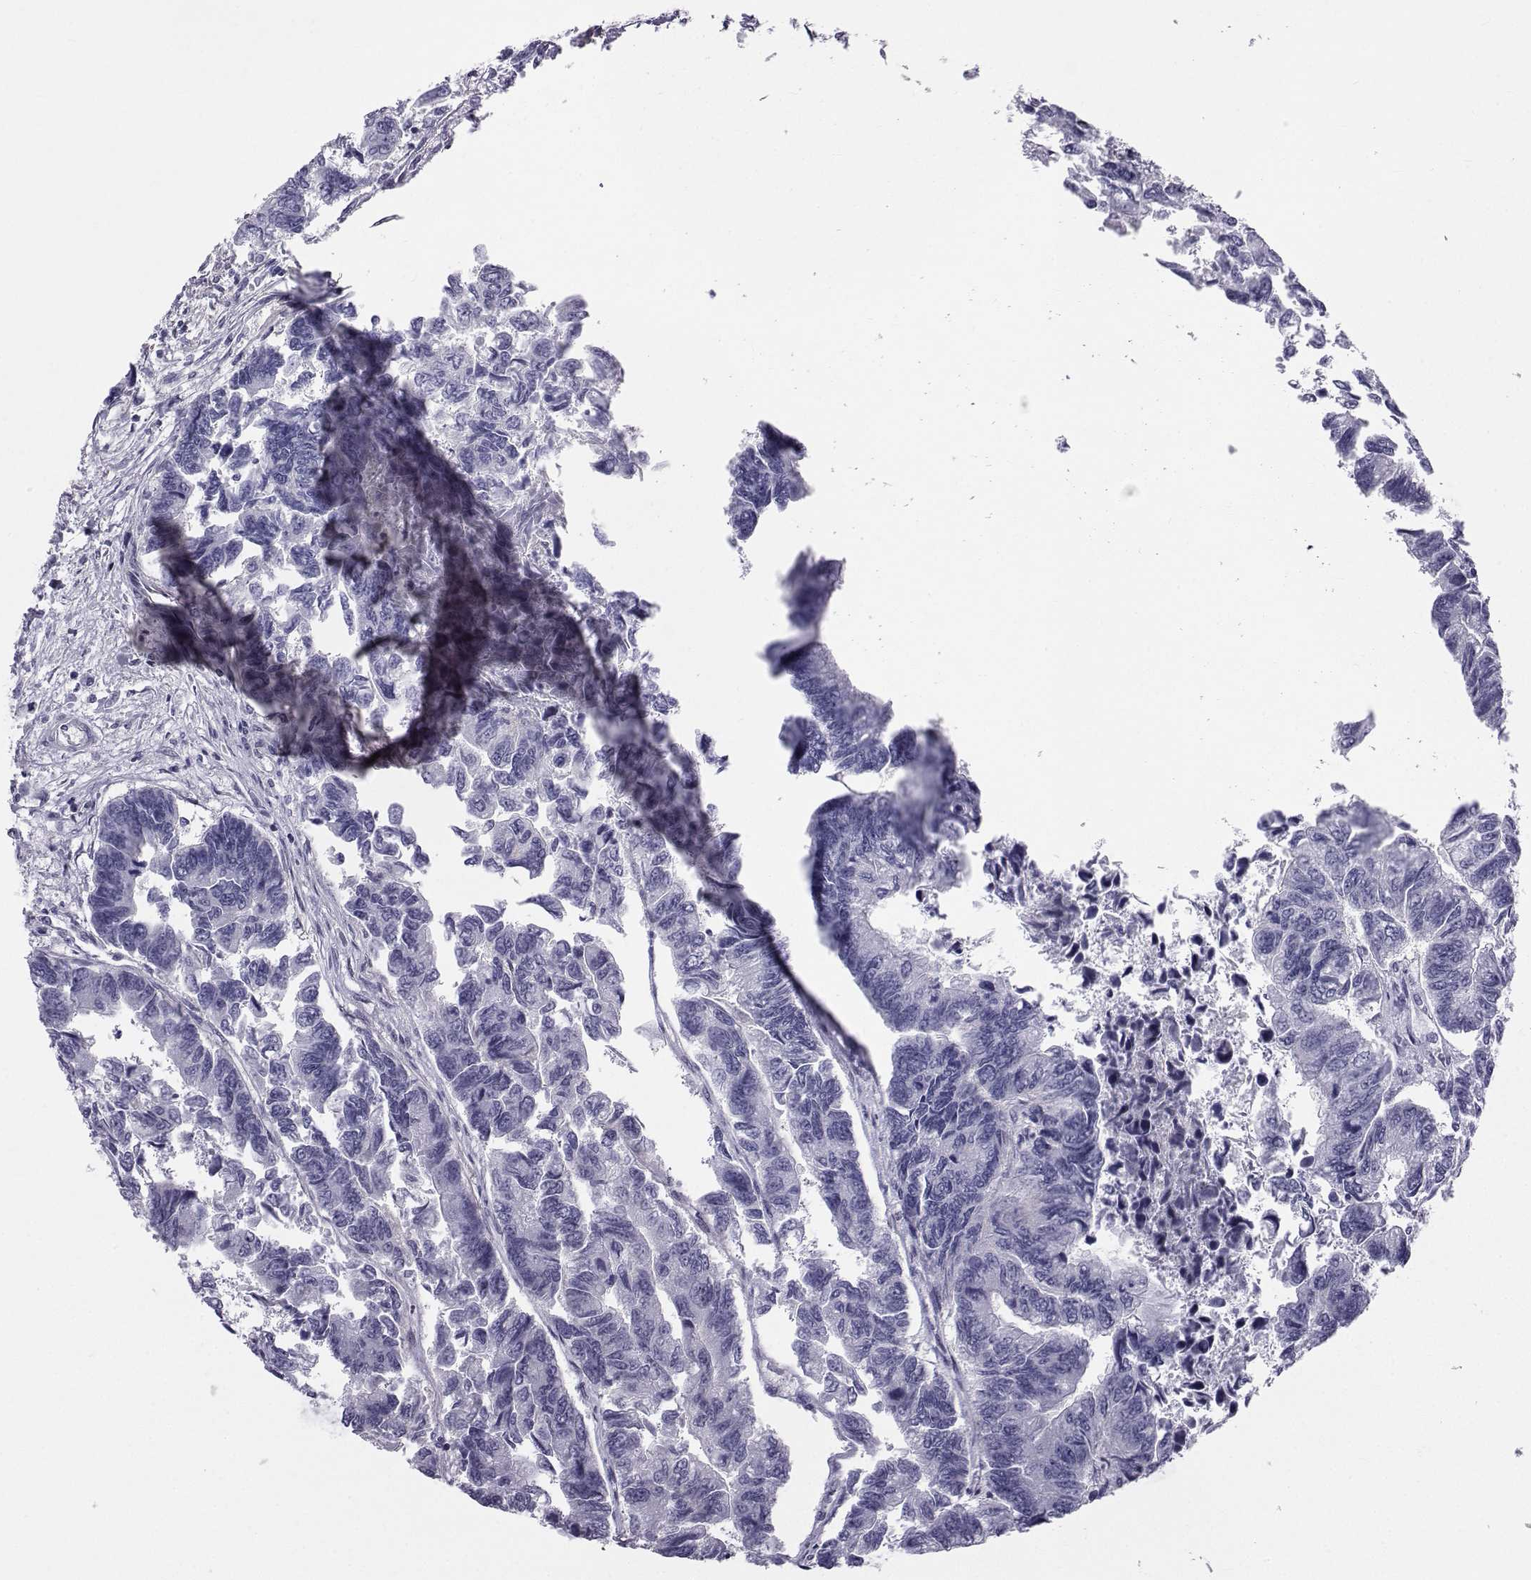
{"staining": {"intensity": "negative", "quantity": "none", "location": "none"}, "tissue": "colorectal cancer", "cell_type": "Tumor cells", "image_type": "cancer", "snomed": [{"axis": "morphology", "description": "Adenocarcinoma, NOS"}, {"axis": "topography", "description": "Colon"}], "caption": "Human adenocarcinoma (colorectal) stained for a protein using IHC exhibits no positivity in tumor cells.", "gene": "SPANXD", "patient": {"sex": "female", "age": 65}}